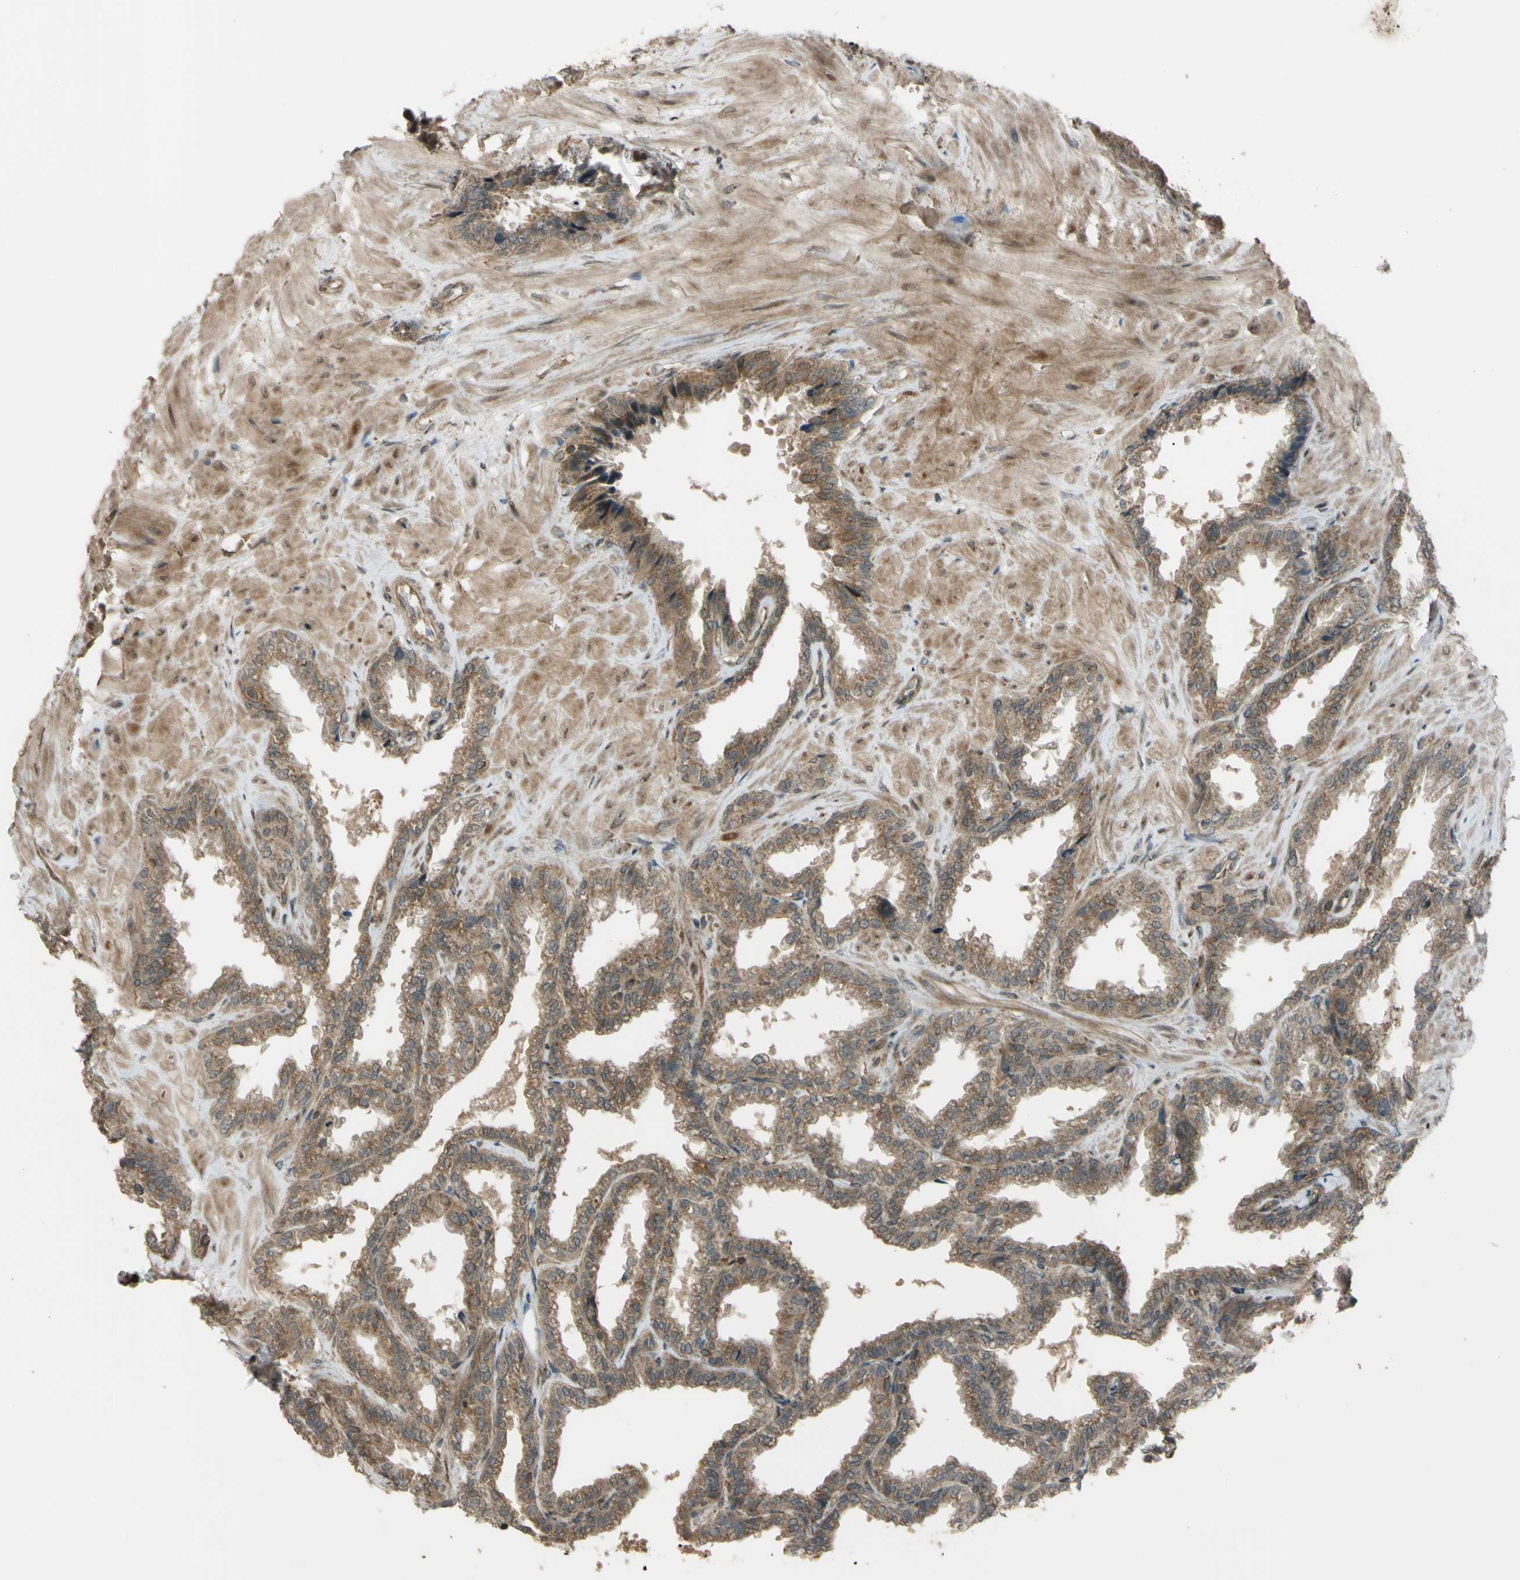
{"staining": {"intensity": "moderate", "quantity": ">75%", "location": "cytoplasmic/membranous,nuclear"}, "tissue": "seminal vesicle", "cell_type": "Glandular cells", "image_type": "normal", "snomed": [{"axis": "morphology", "description": "Normal tissue, NOS"}, {"axis": "topography", "description": "Seminal veicle"}], "caption": "Immunohistochemical staining of unremarkable human seminal vesicle exhibits moderate cytoplasmic/membranous,nuclear protein positivity in about >75% of glandular cells. Using DAB (brown) and hematoxylin (blue) stains, captured at high magnification using brightfield microscopy.", "gene": "FLII", "patient": {"sex": "male", "age": 46}}